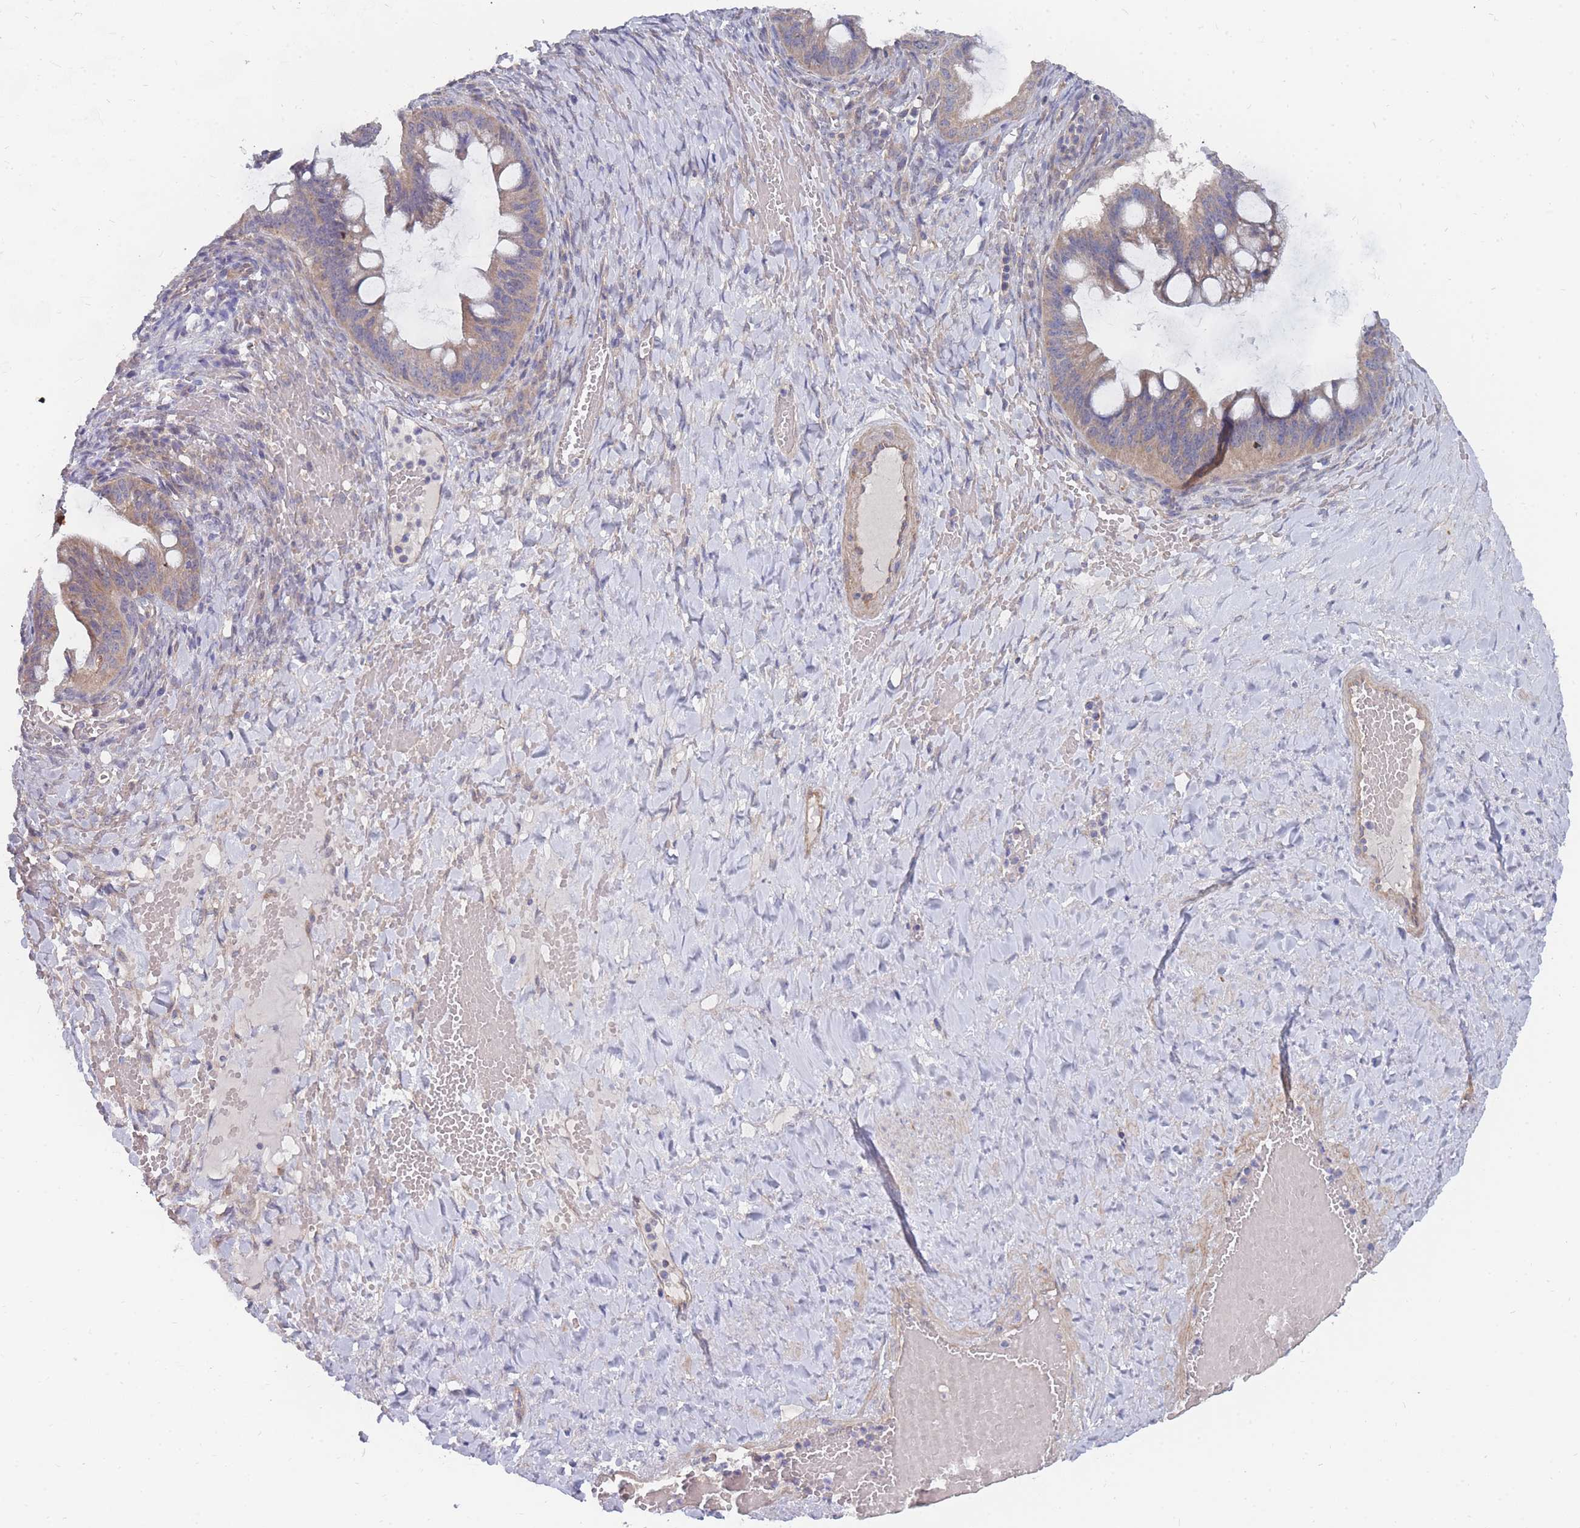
{"staining": {"intensity": "weak", "quantity": "25%-75%", "location": "cytoplasmic/membranous"}, "tissue": "ovarian cancer", "cell_type": "Tumor cells", "image_type": "cancer", "snomed": [{"axis": "morphology", "description": "Cystadenocarcinoma, mucinous, NOS"}, {"axis": "topography", "description": "Ovary"}], "caption": "Immunohistochemical staining of human ovarian cancer (mucinous cystadenocarcinoma) shows low levels of weak cytoplasmic/membranous staining in approximately 25%-75% of tumor cells. Using DAB (brown) and hematoxylin (blue) stains, captured at high magnification using brightfield microscopy.", "gene": "NUB1", "patient": {"sex": "female", "age": 73}}